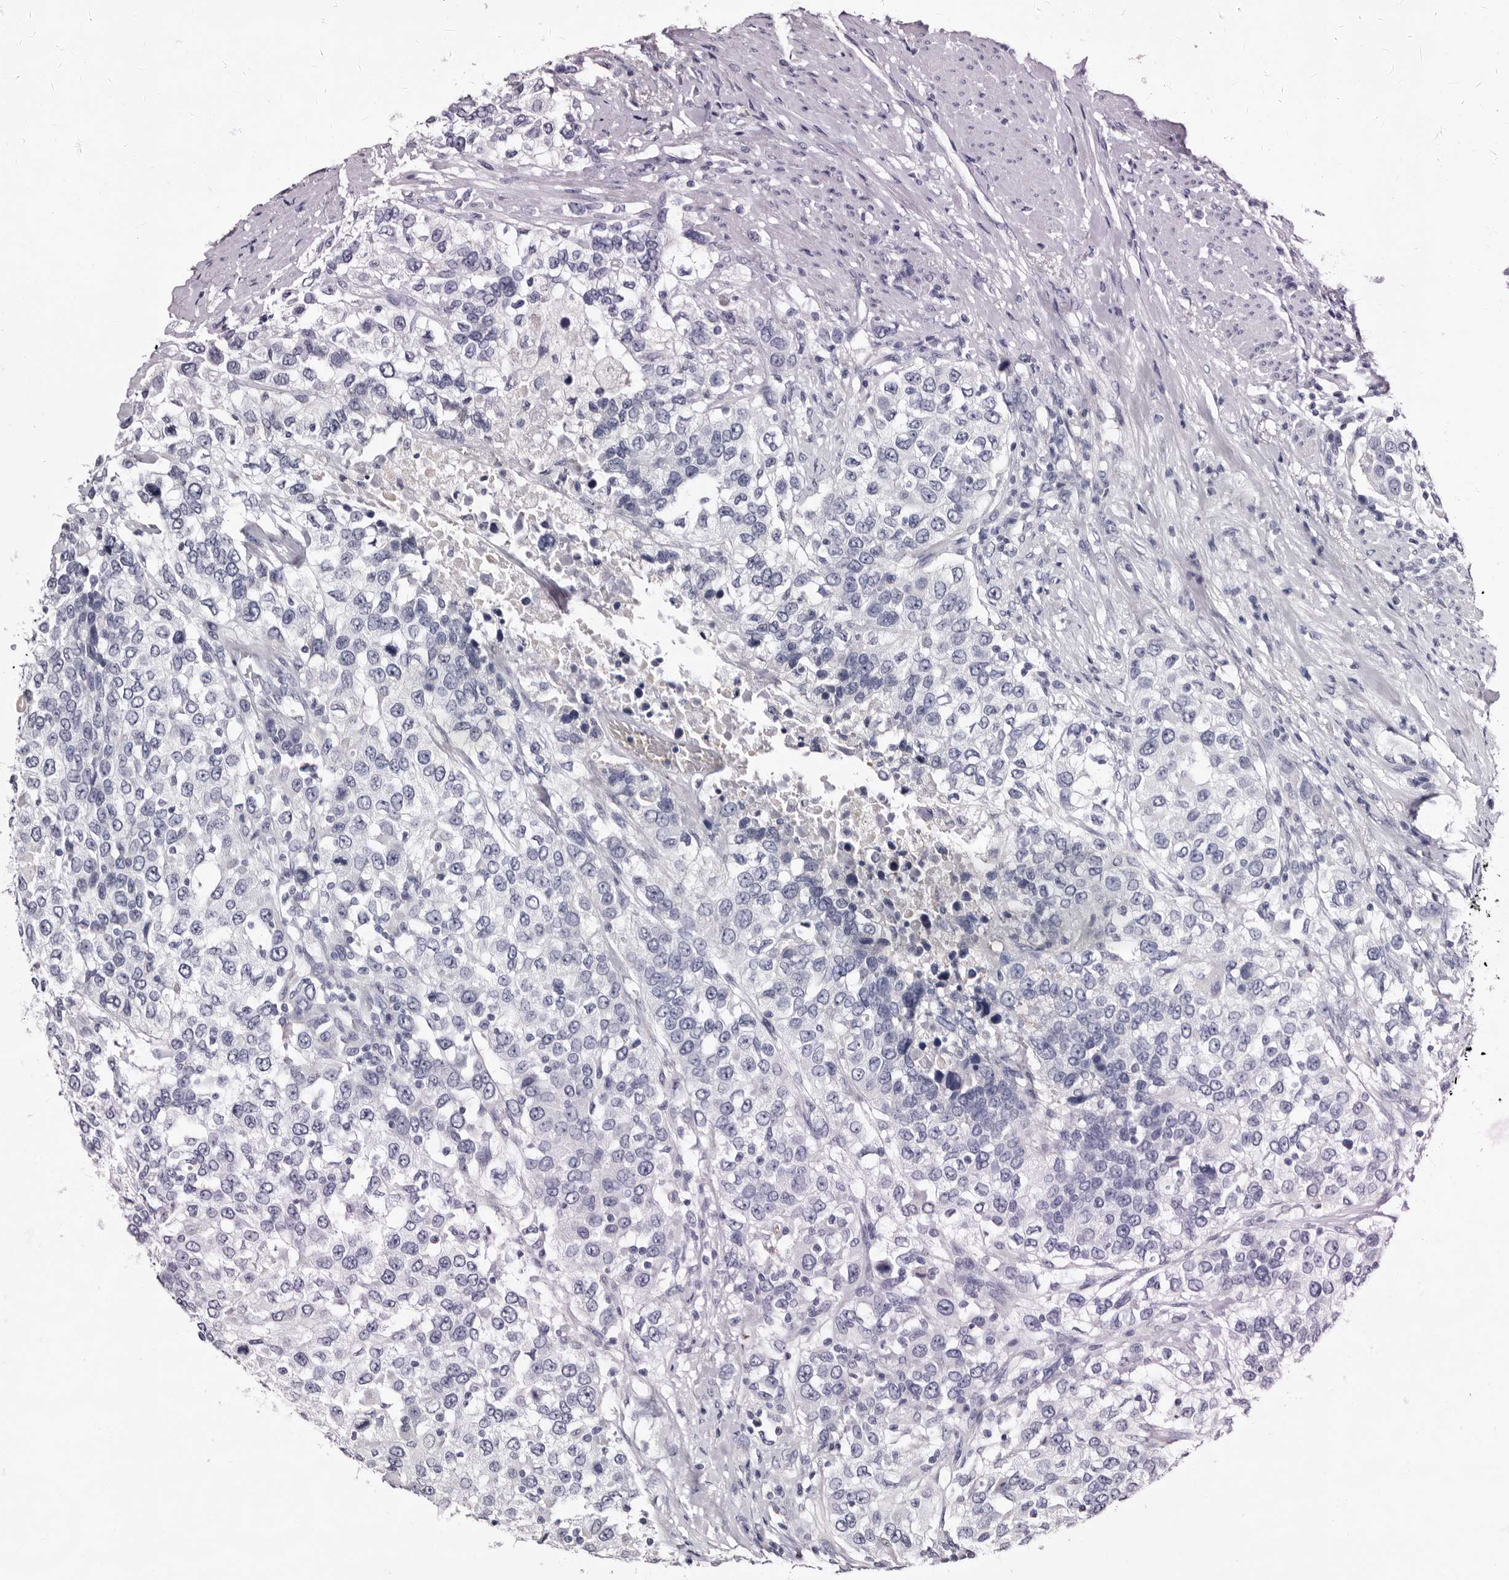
{"staining": {"intensity": "negative", "quantity": "none", "location": "none"}, "tissue": "urothelial cancer", "cell_type": "Tumor cells", "image_type": "cancer", "snomed": [{"axis": "morphology", "description": "Urothelial carcinoma, High grade"}, {"axis": "topography", "description": "Urinary bladder"}], "caption": "IHC of high-grade urothelial carcinoma demonstrates no expression in tumor cells.", "gene": "BPGM", "patient": {"sex": "female", "age": 80}}